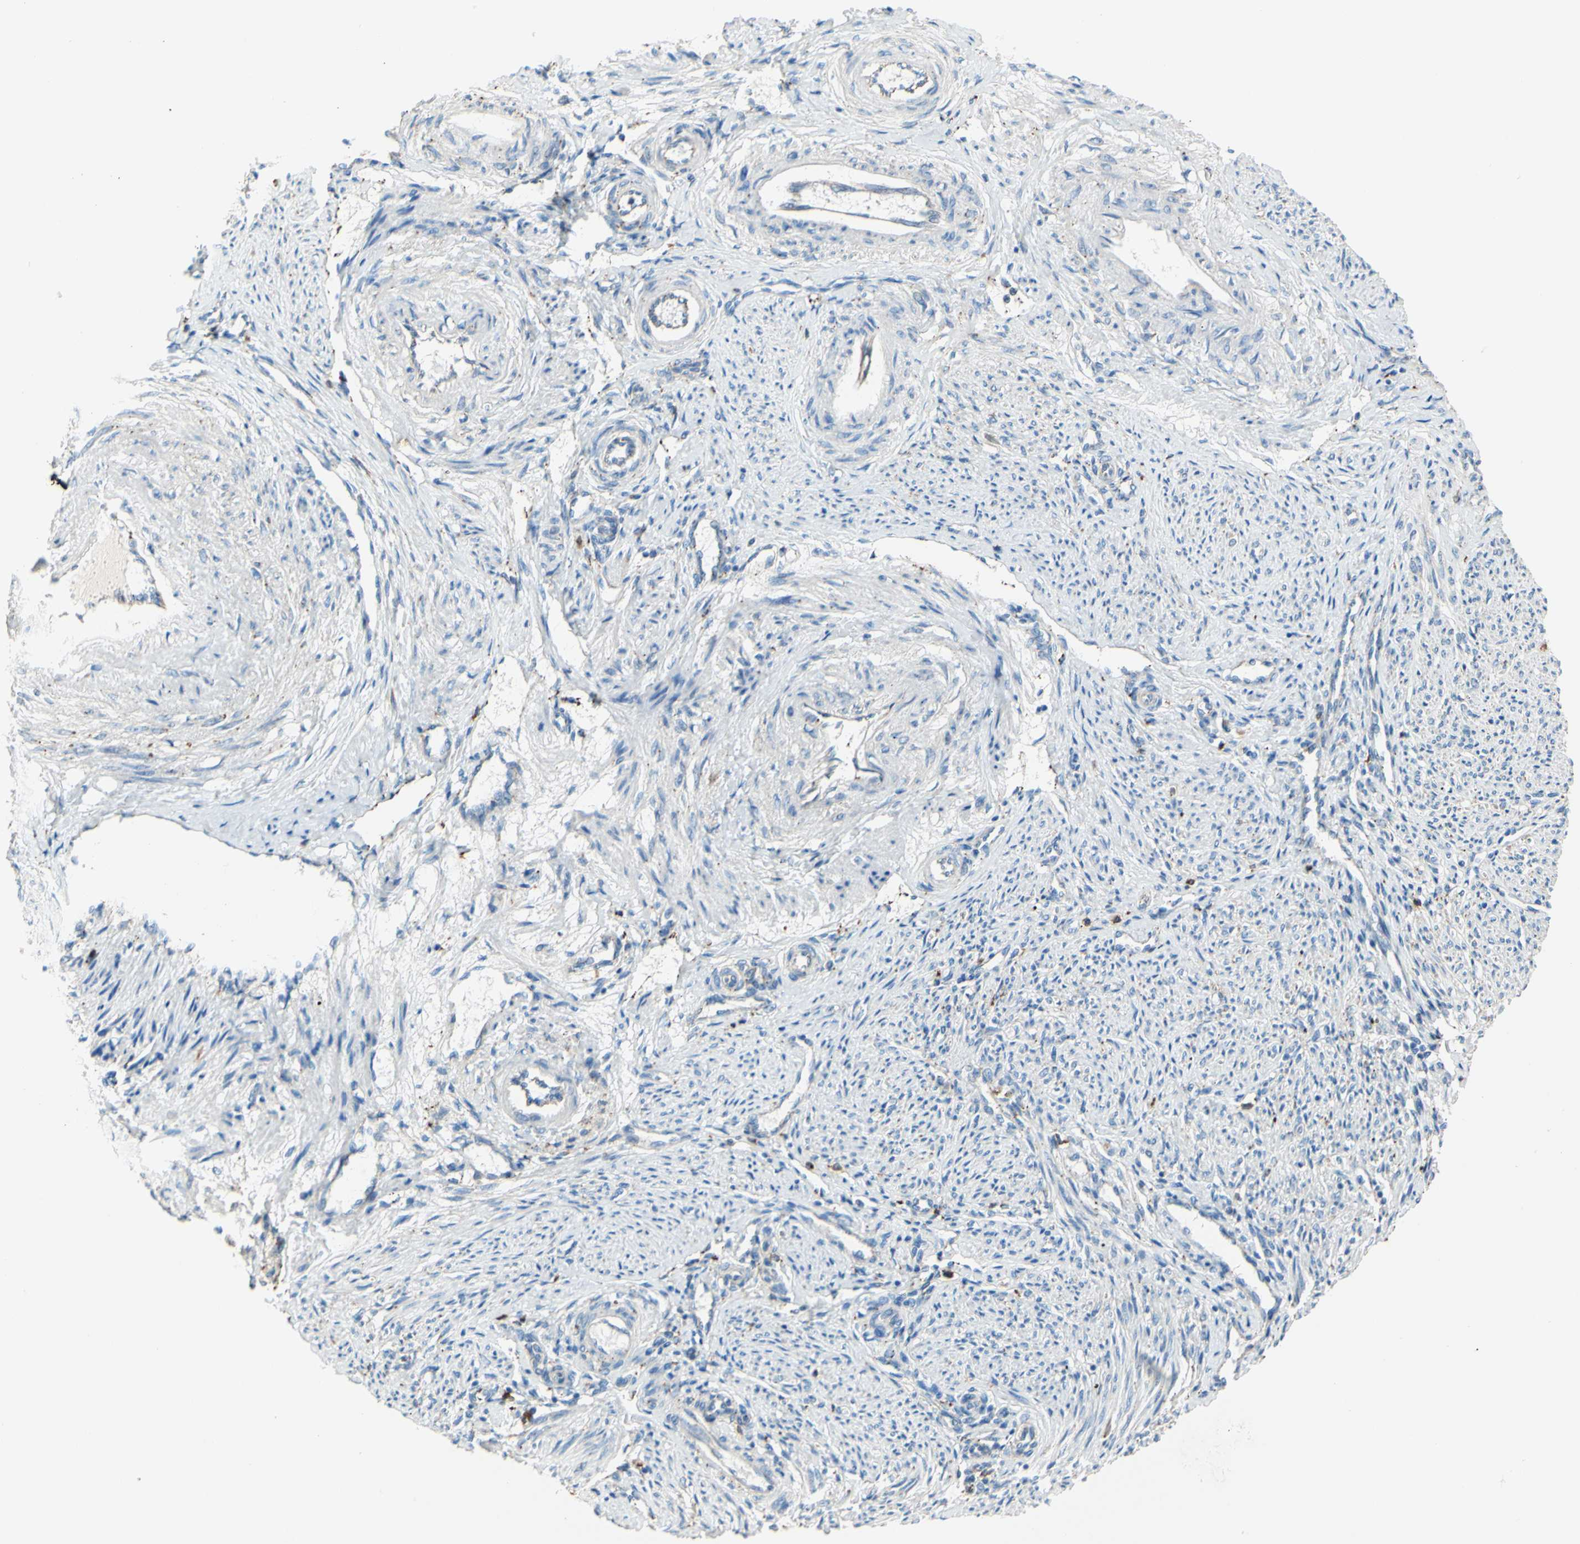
{"staining": {"intensity": "weak", "quantity": "25%-75%", "location": "cytoplasmic/membranous"}, "tissue": "endometrium", "cell_type": "Cells in endometrial stroma", "image_type": "normal", "snomed": [{"axis": "morphology", "description": "Normal tissue, NOS"}, {"axis": "topography", "description": "Endometrium"}], "caption": "Immunohistochemical staining of normal human endometrium reveals weak cytoplasmic/membranous protein staining in approximately 25%-75% of cells in endometrial stroma.", "gene": "CTSD", "patient": {"sex": "female", "age": 42}}